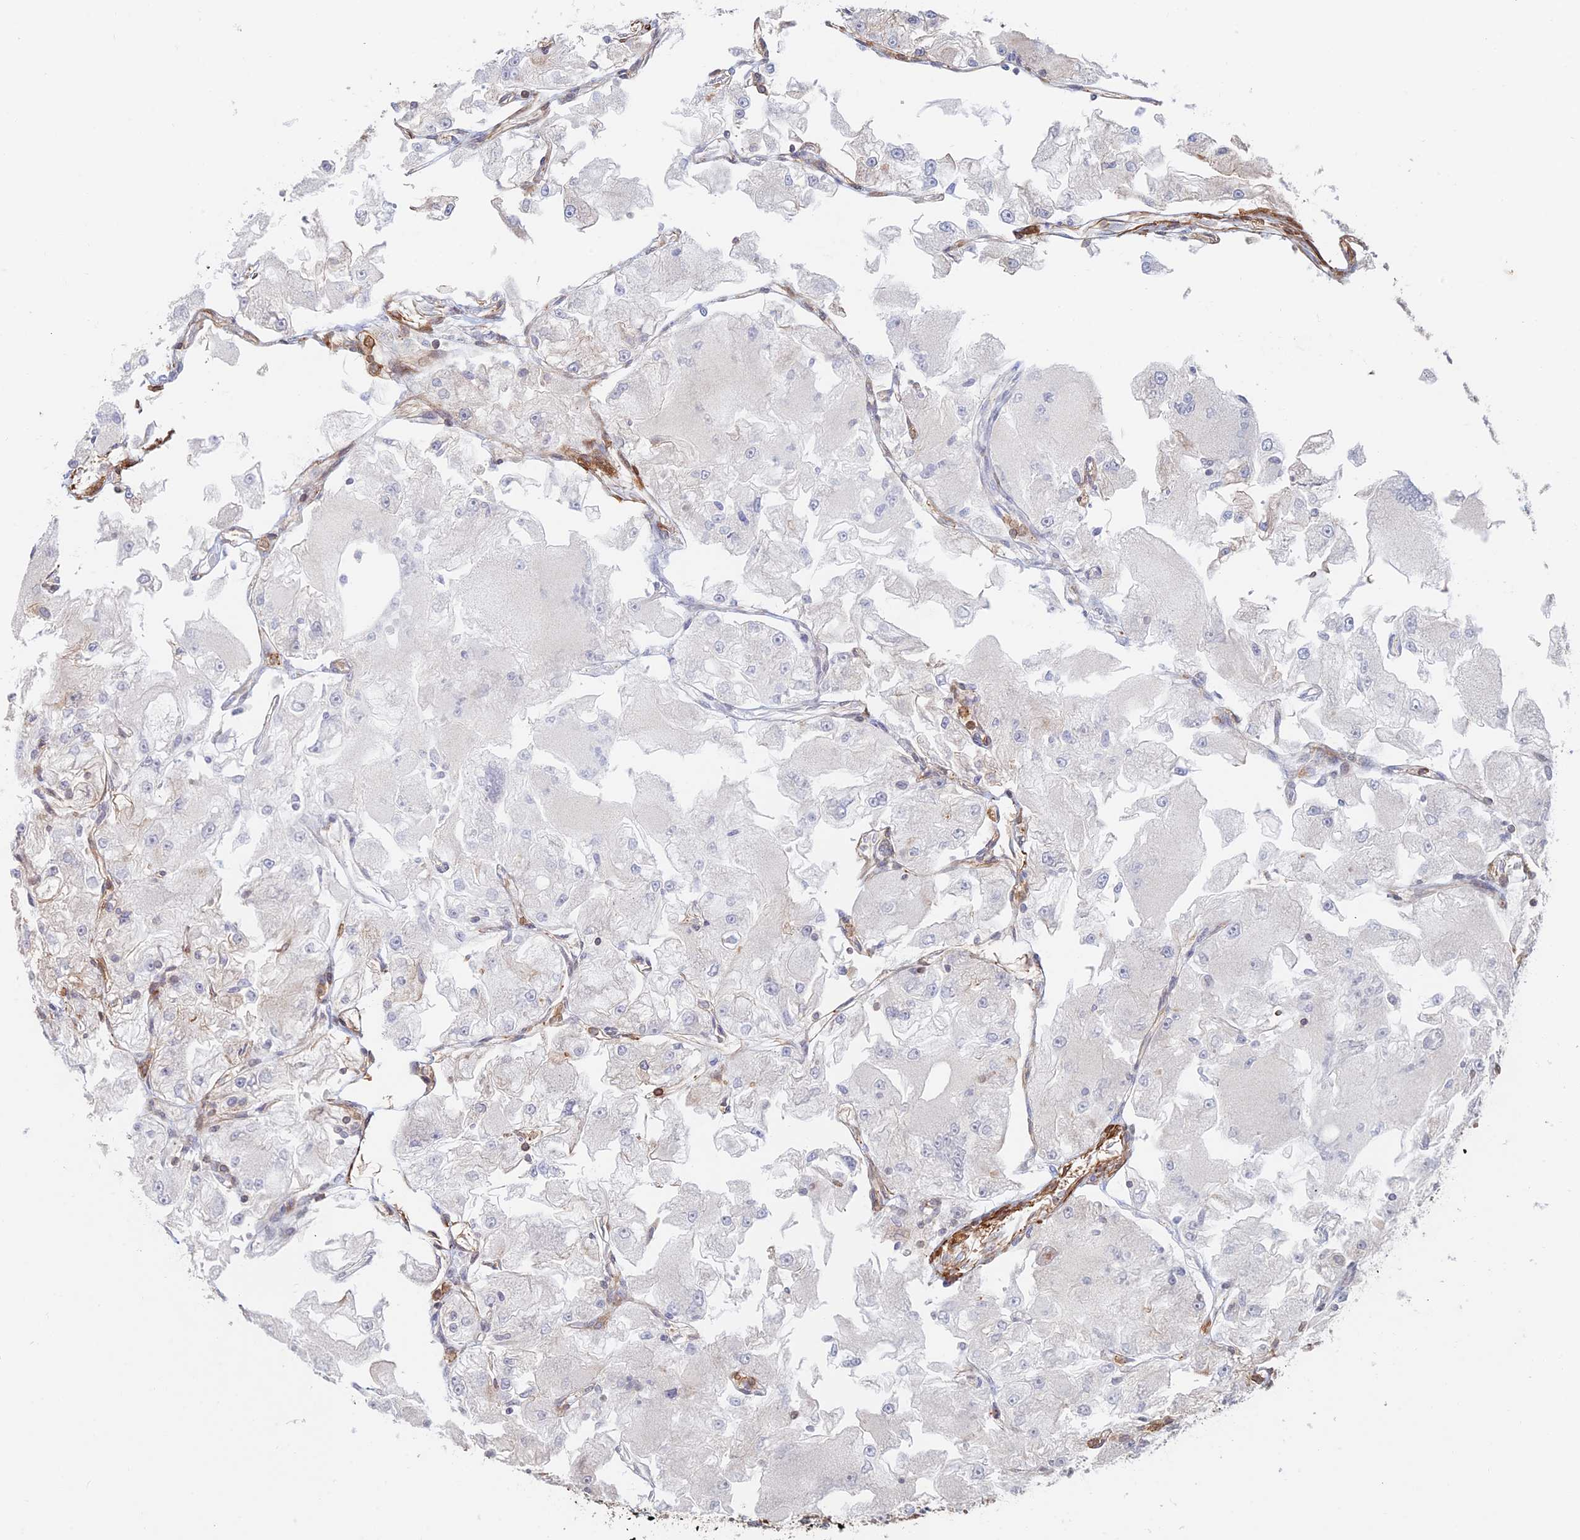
{"staining": {"intensity": "negative", "quantity": "none", "location": "none"}, "tissue": "renal cancer", "cell_type": "Tumor cells", "image_type": "cancer", "snomed": [{"axis": "morphology", "description": "Adenocarcinoma, NOS"}, {"axis": "topography", "description": "Kidney"}], "caption": "Immunohistochemistry (IHC) image of neoplastic tissue: human renal adenocarcinoma stained with DAB demonstrates no significant protein staining in tumor cells. (Stains: DAB IHC with hematoxylin counter stain, Microscopy: brightfield microscopy at high magnification).", "gene": "PAK4", "patient": {"sex": "female", "age": 72}}